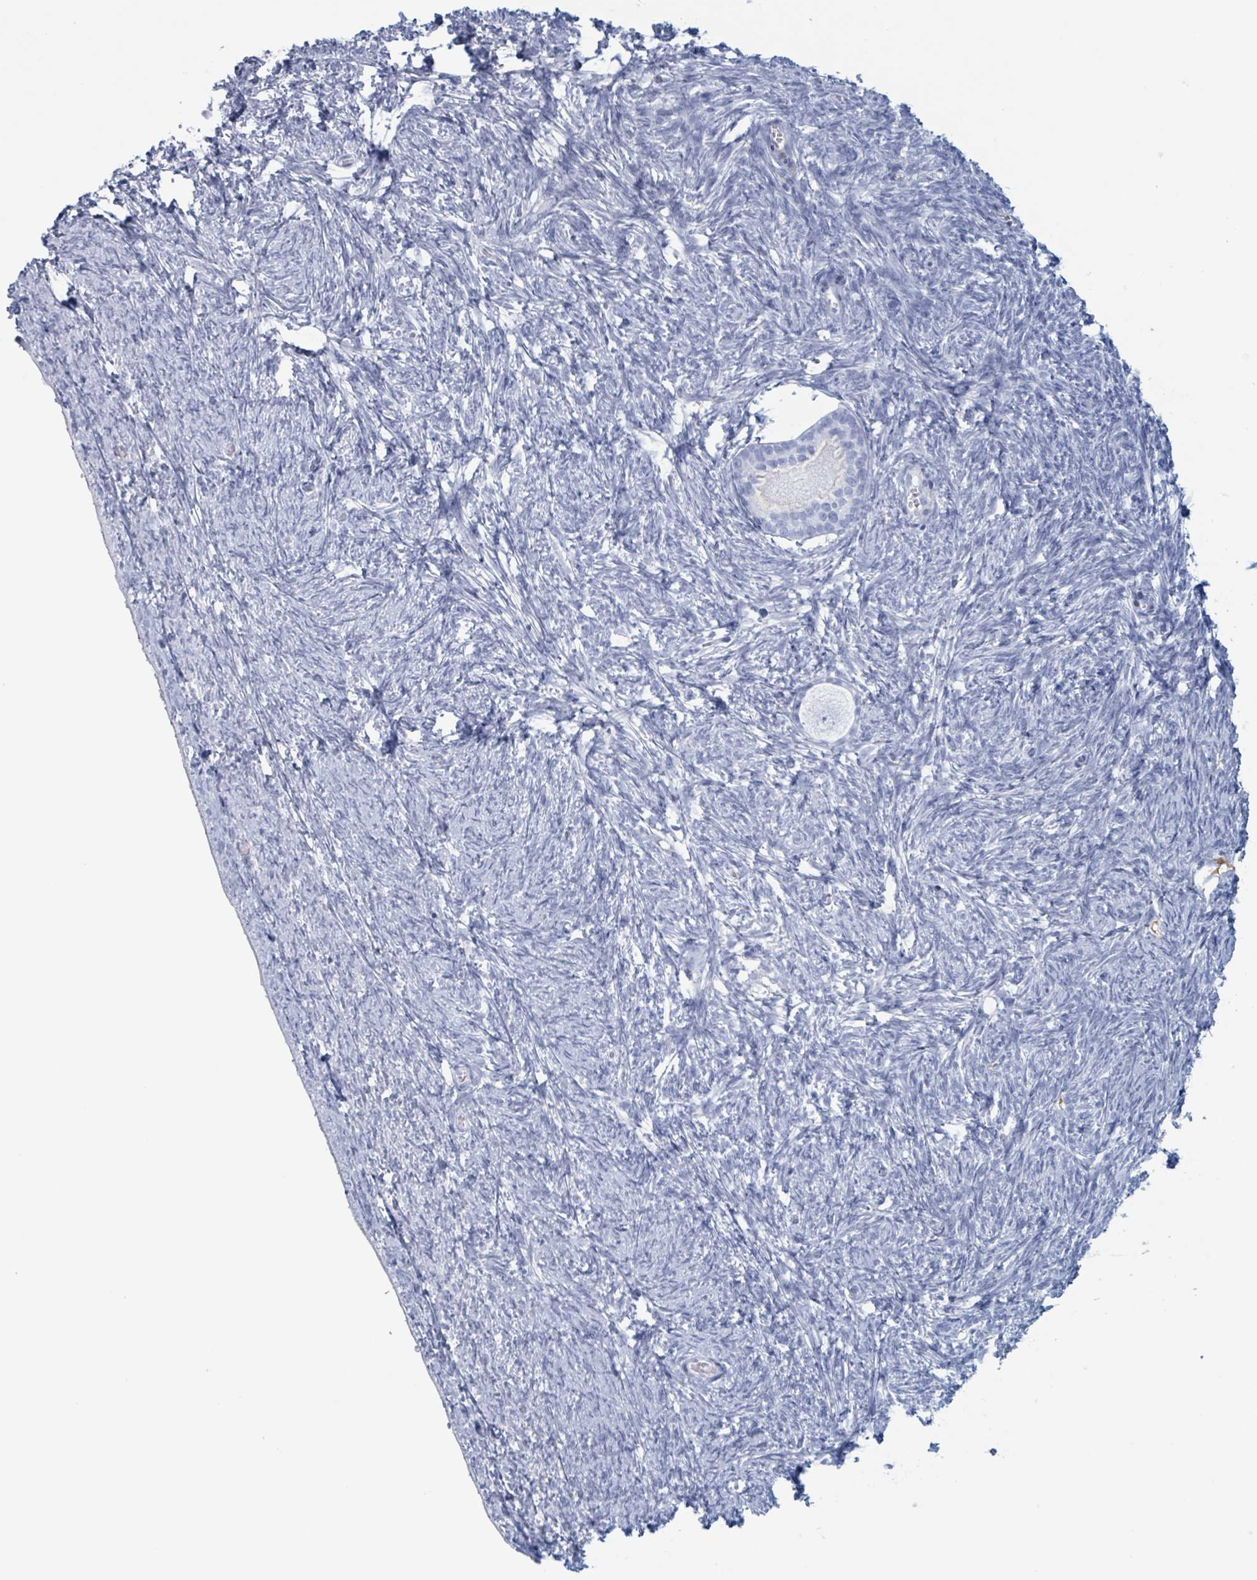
{"staining": {"intensity": "negative", "quantity": "none", "location": "none"}, "tissue": "ovary", "cell_type": "Follicle cells", "image_type": "normal", "snomed": [{"axis": "morphology", "description": "Normal tissue, NOS"}, {"axis": "topography", "description": "Ovary"}], "caption": "Immunohistochemical staining of unremarkable ovary reveals no significant positivity in follicle cells. (DAB IHC, high magnification).", "gene": "KLK4", "patient": {"sex": "female", "age": 44}}